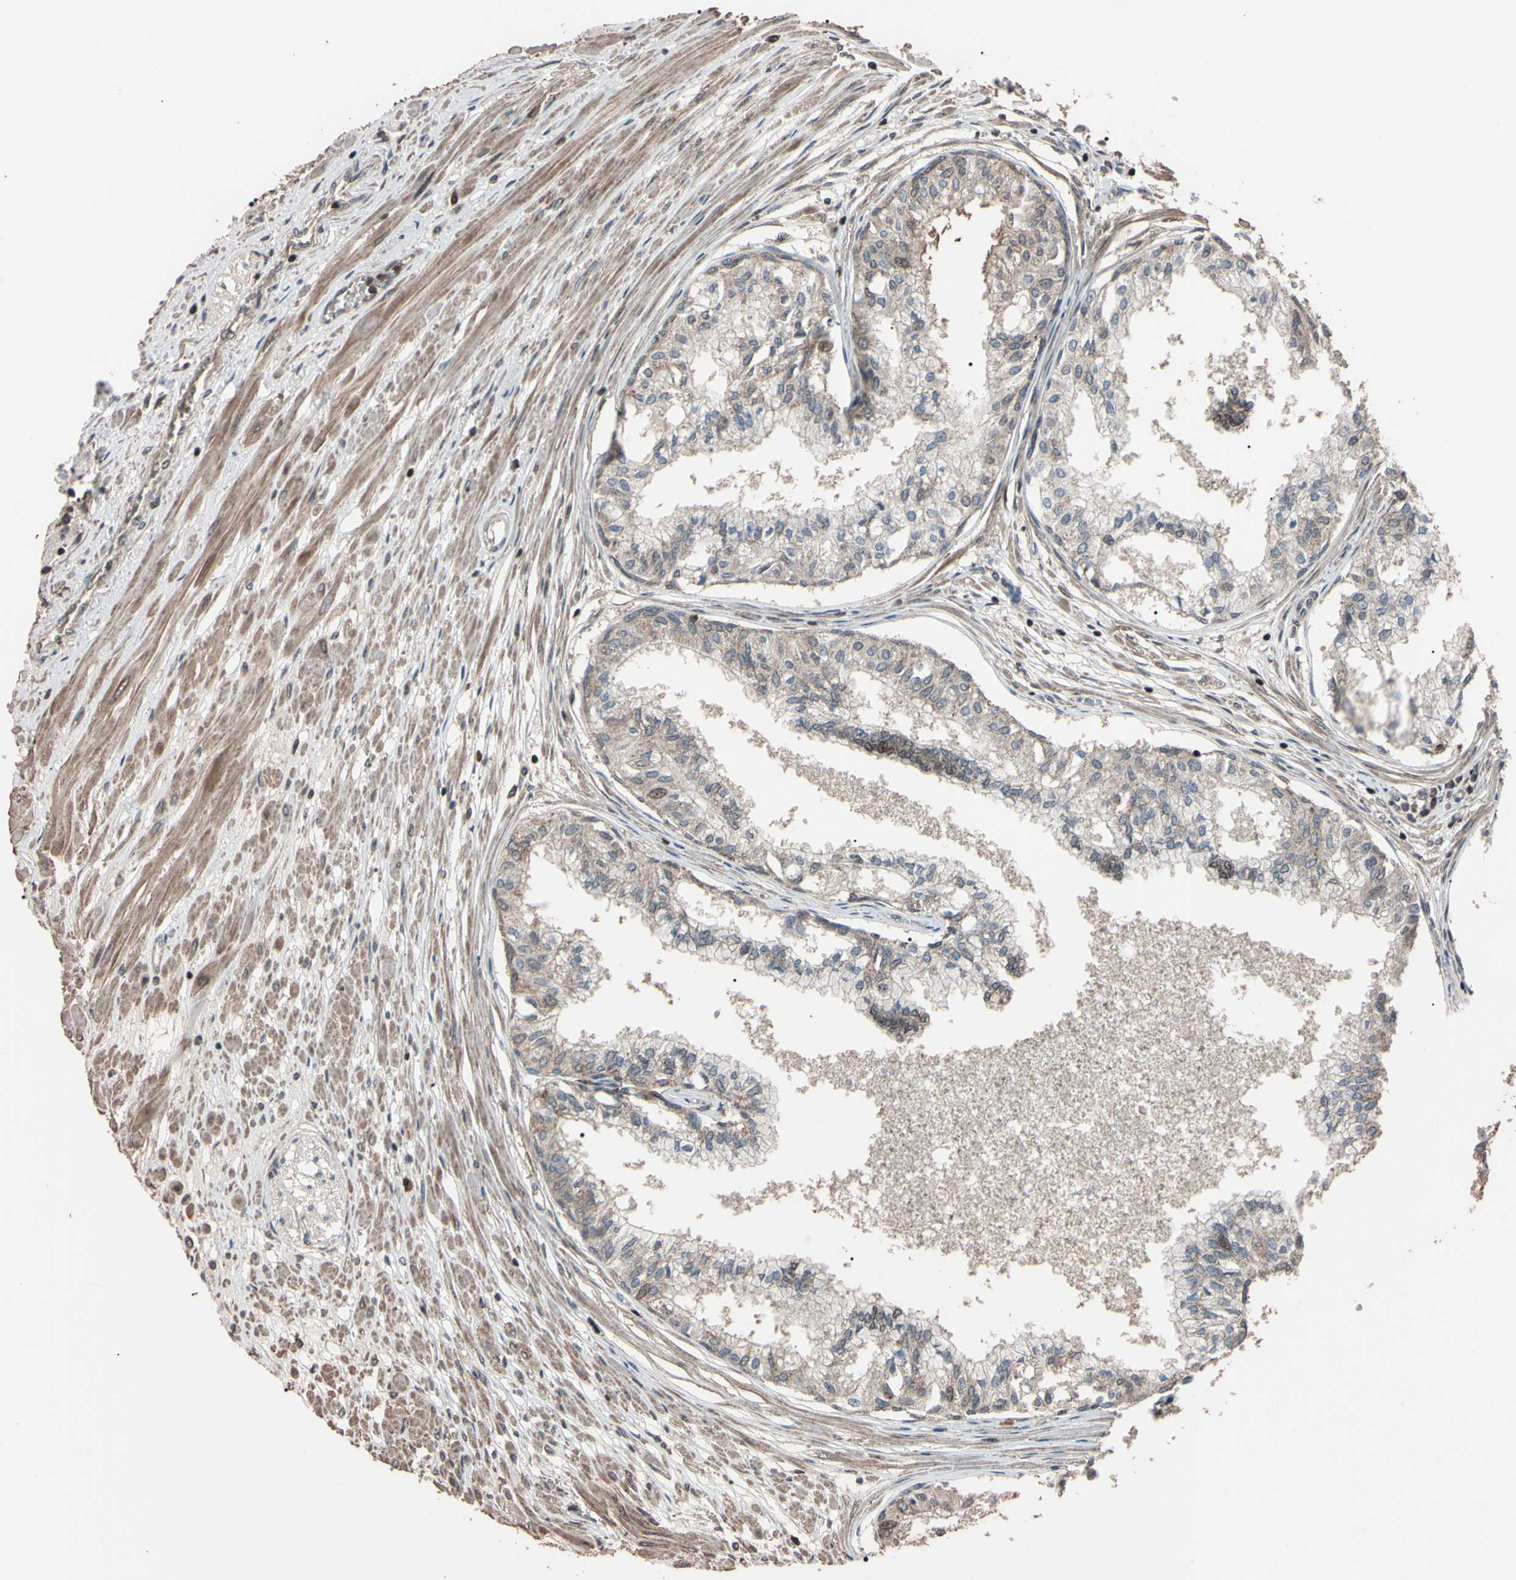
{"staining": {"intensity": "moderate", "quantity": "25%-75%", "location": "cytoplasmic/membranous"}, "tissue": "prostate", "cell_type": "Glandular cells", "image_type": "normal", "snomed": [{"axis": "morphology", "description": "Normal tissue, NOS"}, {"axis": "topography", "description": "Prostate"}, {"axis": "topography", "description": "Seminal veicle"}], "caption": "Unremarkable prostate shows moderate cytoplasmic/membranous positivity in about 25%-75% of glandular cells, visualized by immunohistochemistry. The protein is stained brown, and the nuclei are stained in blue (DAB IHC with brightfield microscopy, high magnification).", "gene": "TNFRSF1A", "patient": {"sex": "male", "age": 60}}